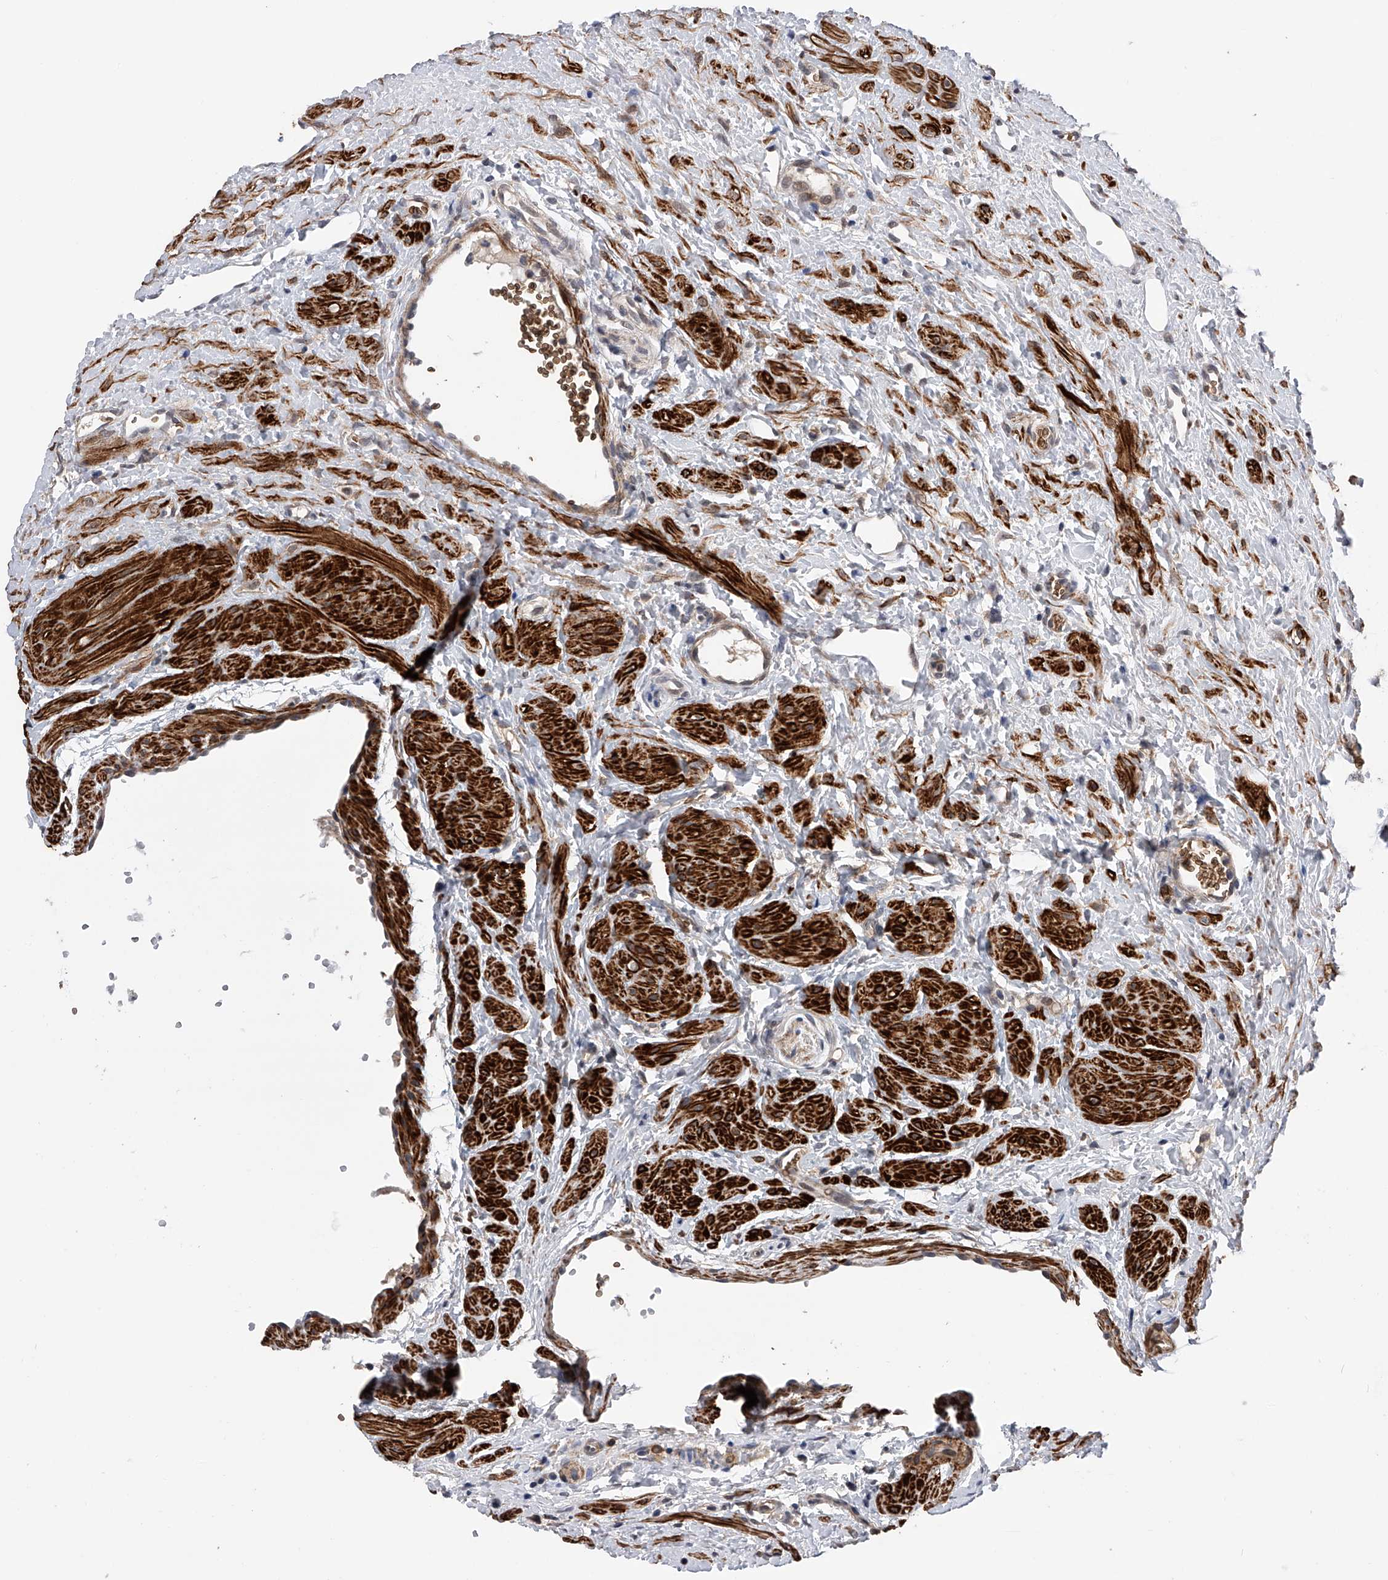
{"staining": {"intensity": "weak", "quantity": "<25%", "location": "cytoplasmic/membranous"}, "tissue": "ovary", "cell_type": "Ovarian stroma cells", "image_type": "normal", "snomed": [{"axis": "morphology", "description": "Normal tissue, NOS"}, {"axis": "morphology", "description": "Cyst, NOS"}, {"axis": "topography", "description": "Ovary"}], "caption": "A high-resolution micrograph shows IHC staining of benign ovary, which displays no significant staining in ovarian stroma cells.", "gene": "SPOCK1", "patient": {"sex": "female", "age": 33}}